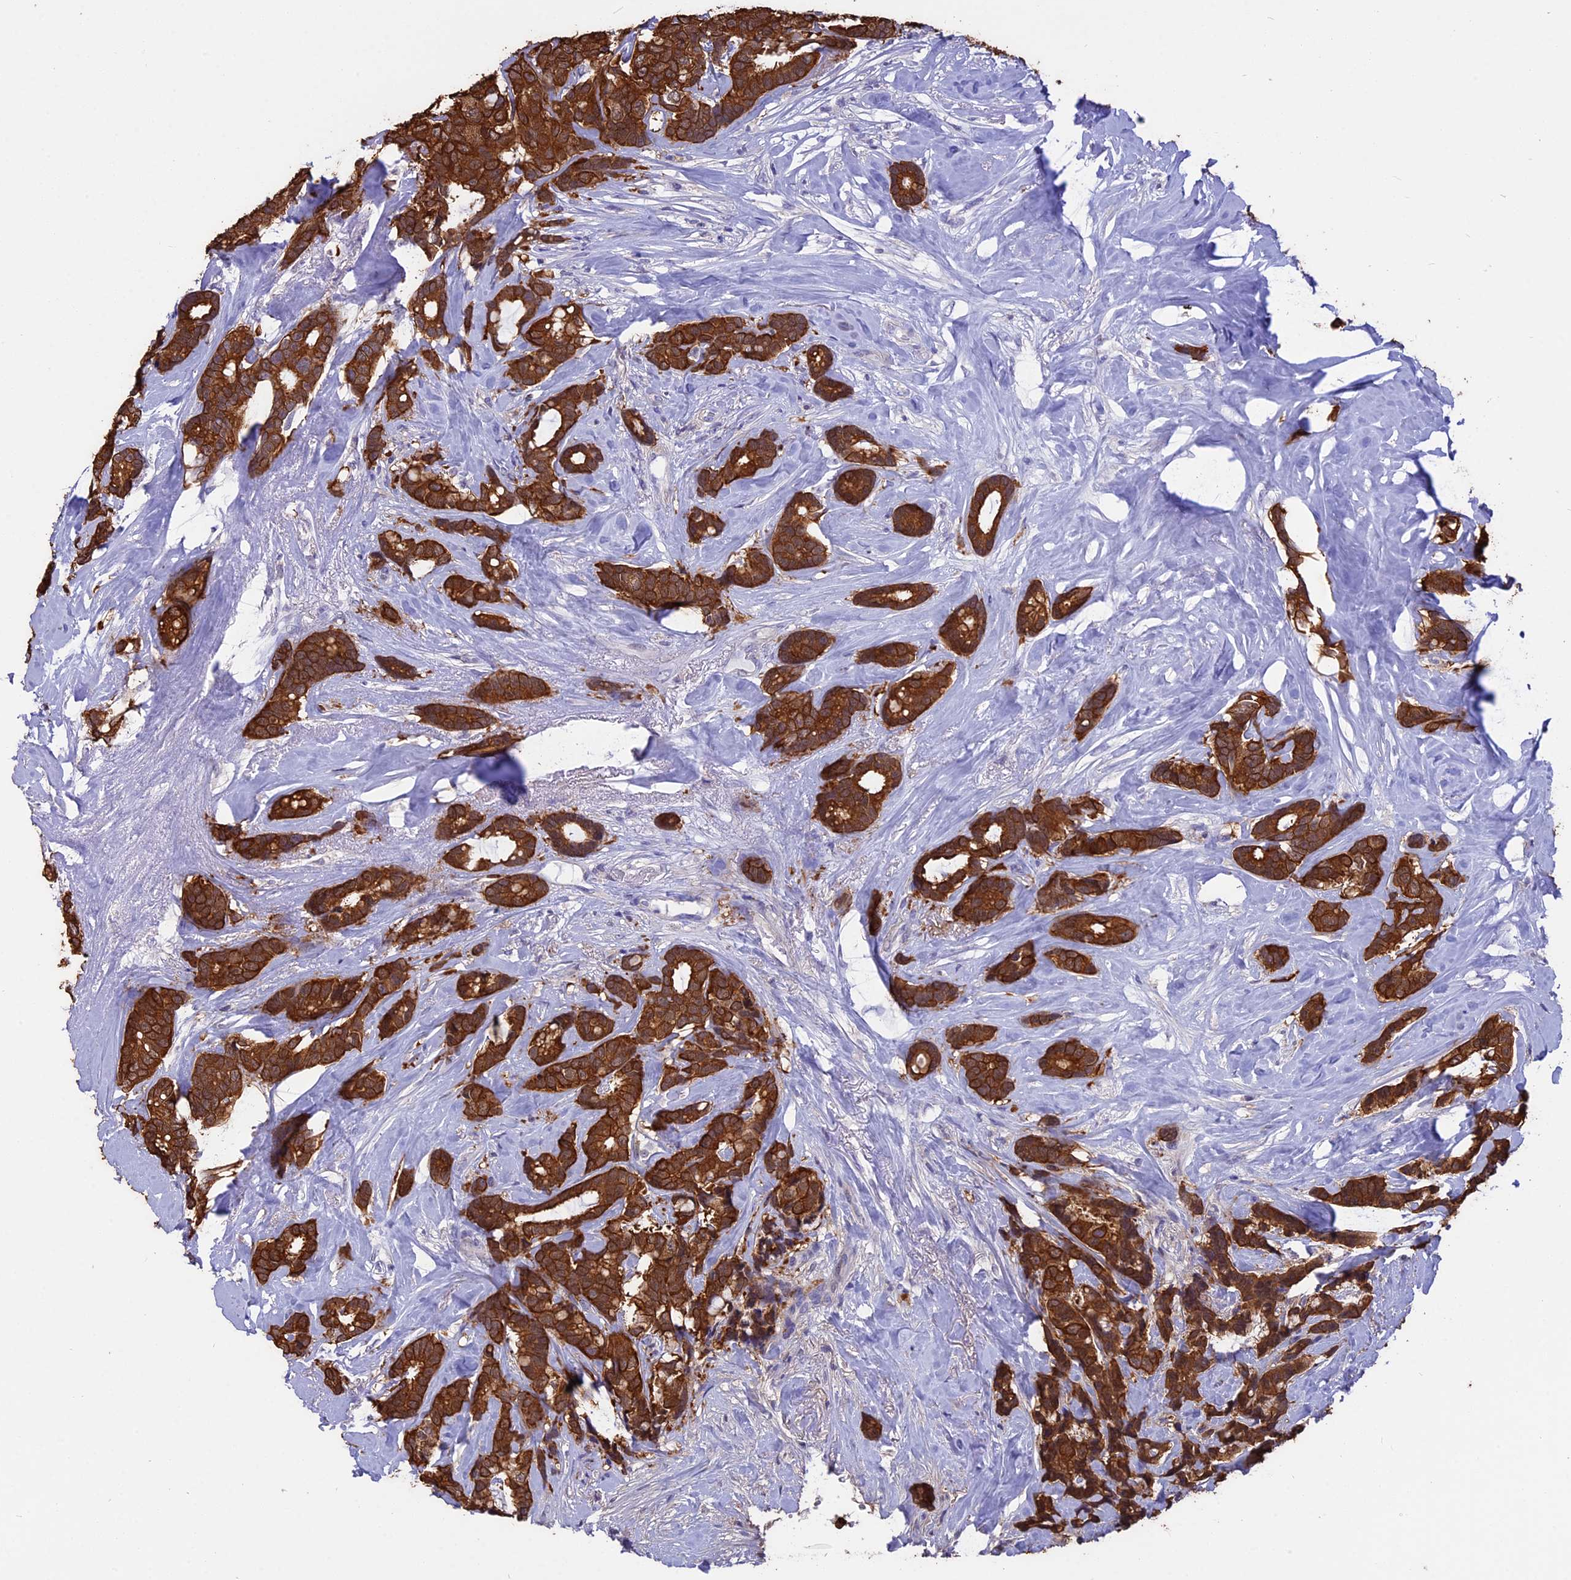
{"staining": {"intensity": "strong", "quantity": ">75%", "location": "cytoplasmic/membranous"}, "tissue": "breast cancer", "cell_type": "Tumor cells", "image_type": "cancer", "snomed": [{"axis": "morphology", "description": "Duct carcinoma"}, {"axis": "topography", "description": "Breast"}], "caption": "Breast cancer stained with immunohistochemistry (IHC) shows strong cytoplasmic/membranous positivity in approximately >75% of tumor cells.", "gene": "STUB1", "patient": {"sex": "female", "age": 87}}